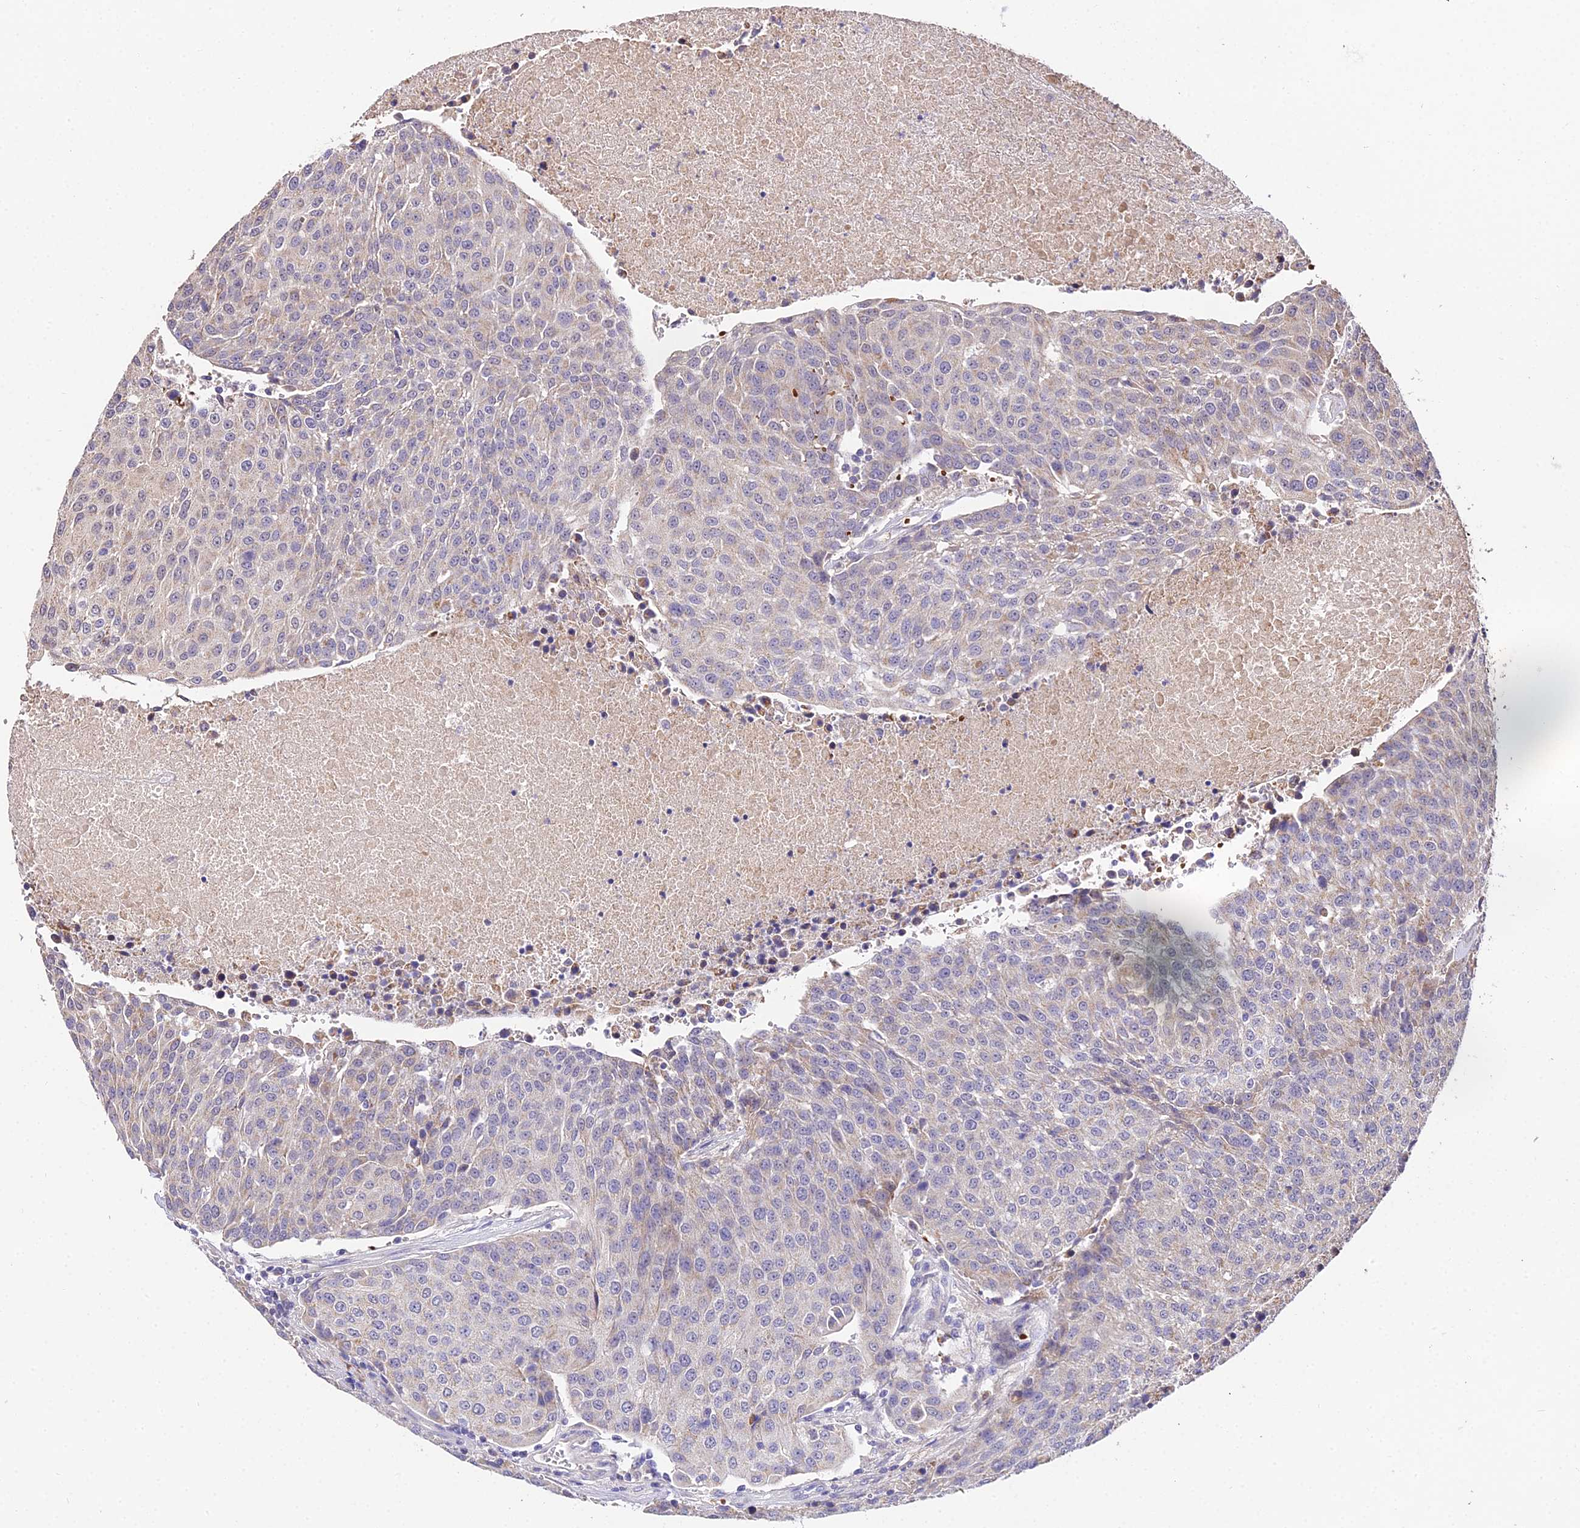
{"staining": {"intensity": "negative", "quantity": "none", "location": "none"}, "tissue": "urothelial cancer", "cell_type": "Tumor cells", "image_type": "cancer", "snomed": [{"axis": "morphology", "description": "Urothelial carcinoma, High grade"}, {"axis": "topography", "description": "Urinary bladder"}], "caption": "Urothelial cancer stained for a protein using IHC demonstrates no expression tumor cells.", "gene": "WDR5B", "patient": {"sex": "female", "age": 85}}